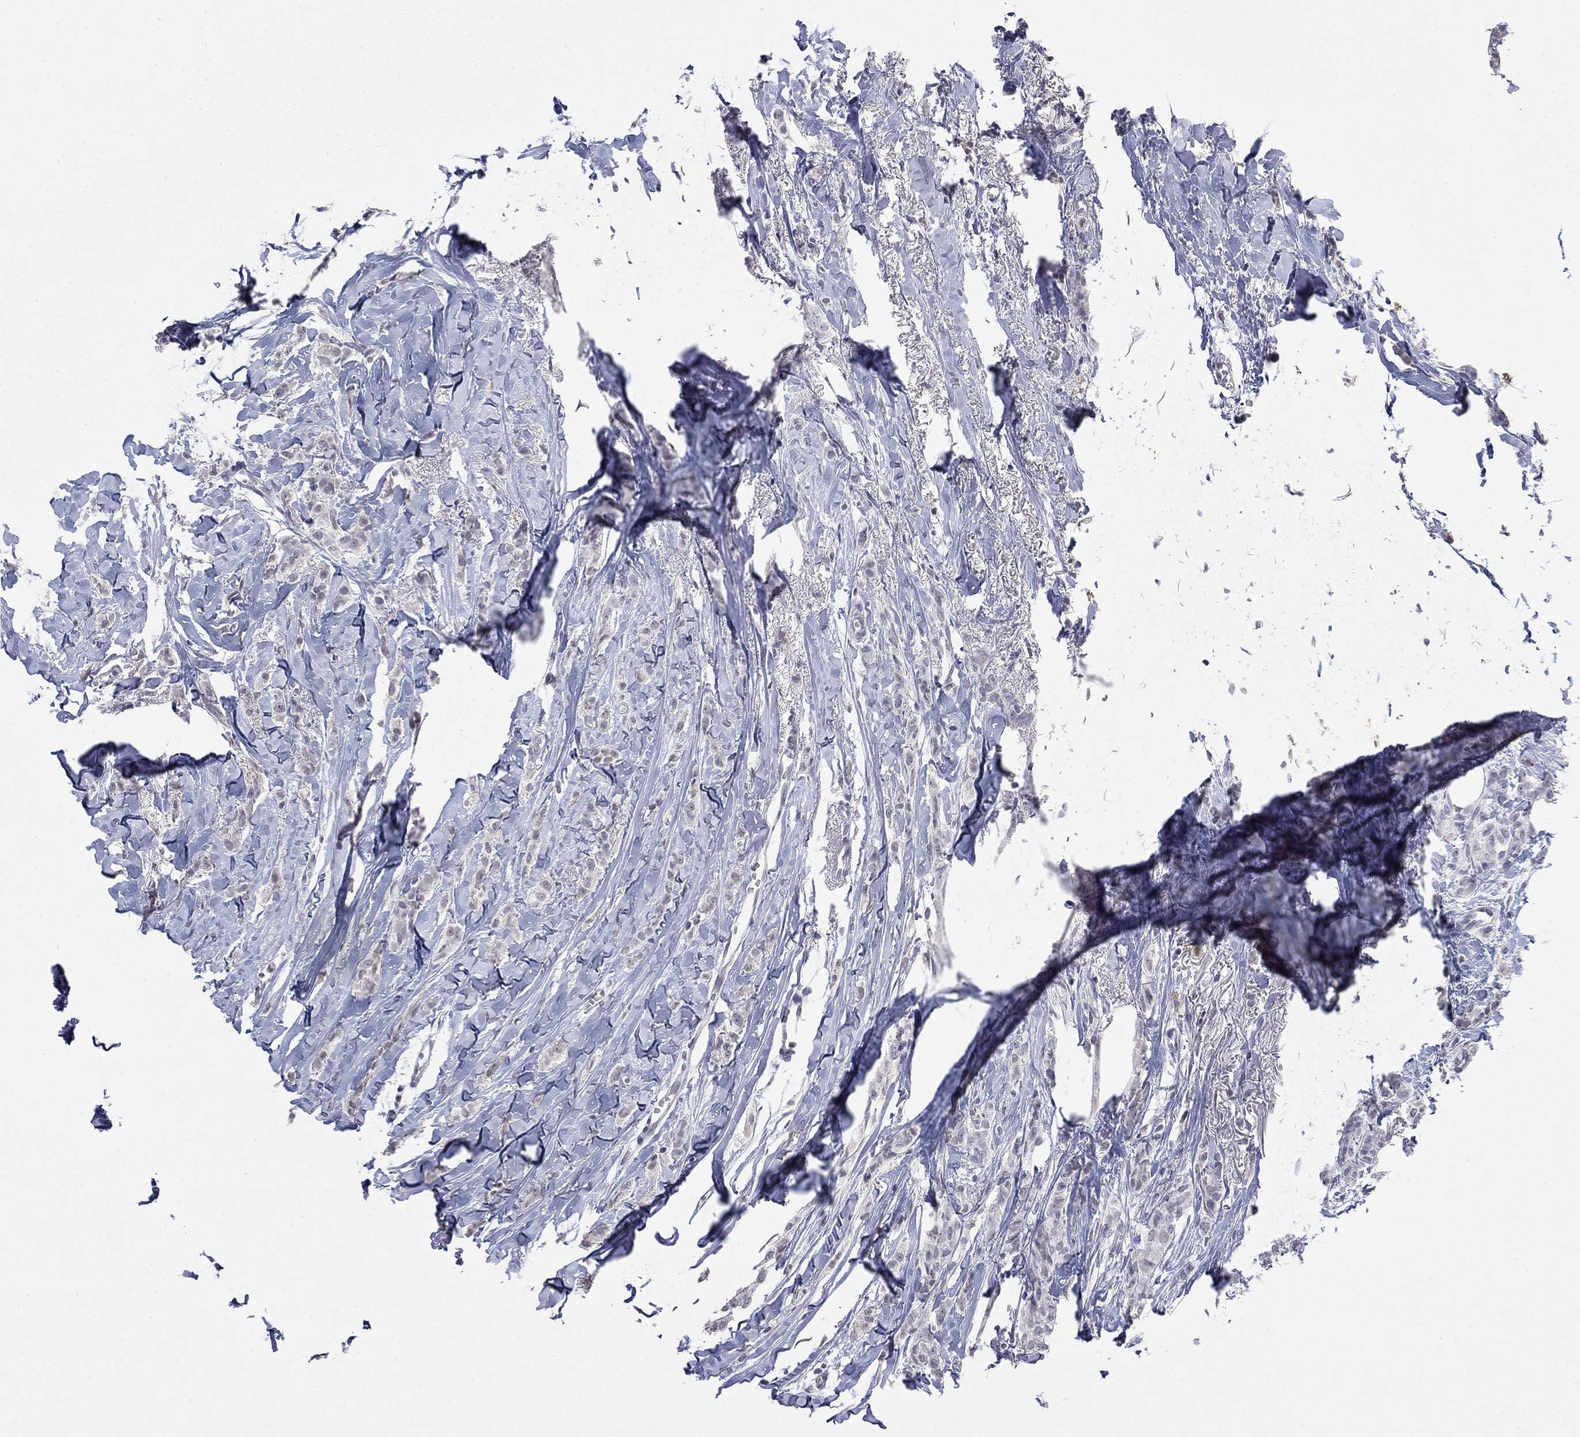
{"staining": {"intensity": "negative", "quantity": "none", "location": "none"}, "tissue": "breast cancer", "cell_type": "Tumor cells", "image_type": "cancer", "snomed": [{"axis": "morphology", "description": "Duct carcinoma"}, {"axis": "topography", "description": "Breast"}], "caption": "This is an immunohistochemistry (IHC) image of human breast cancer. There is no expression in tumor cells.", "gene": "SLC51A", "patient": {"sex": "female", "age": 85}}